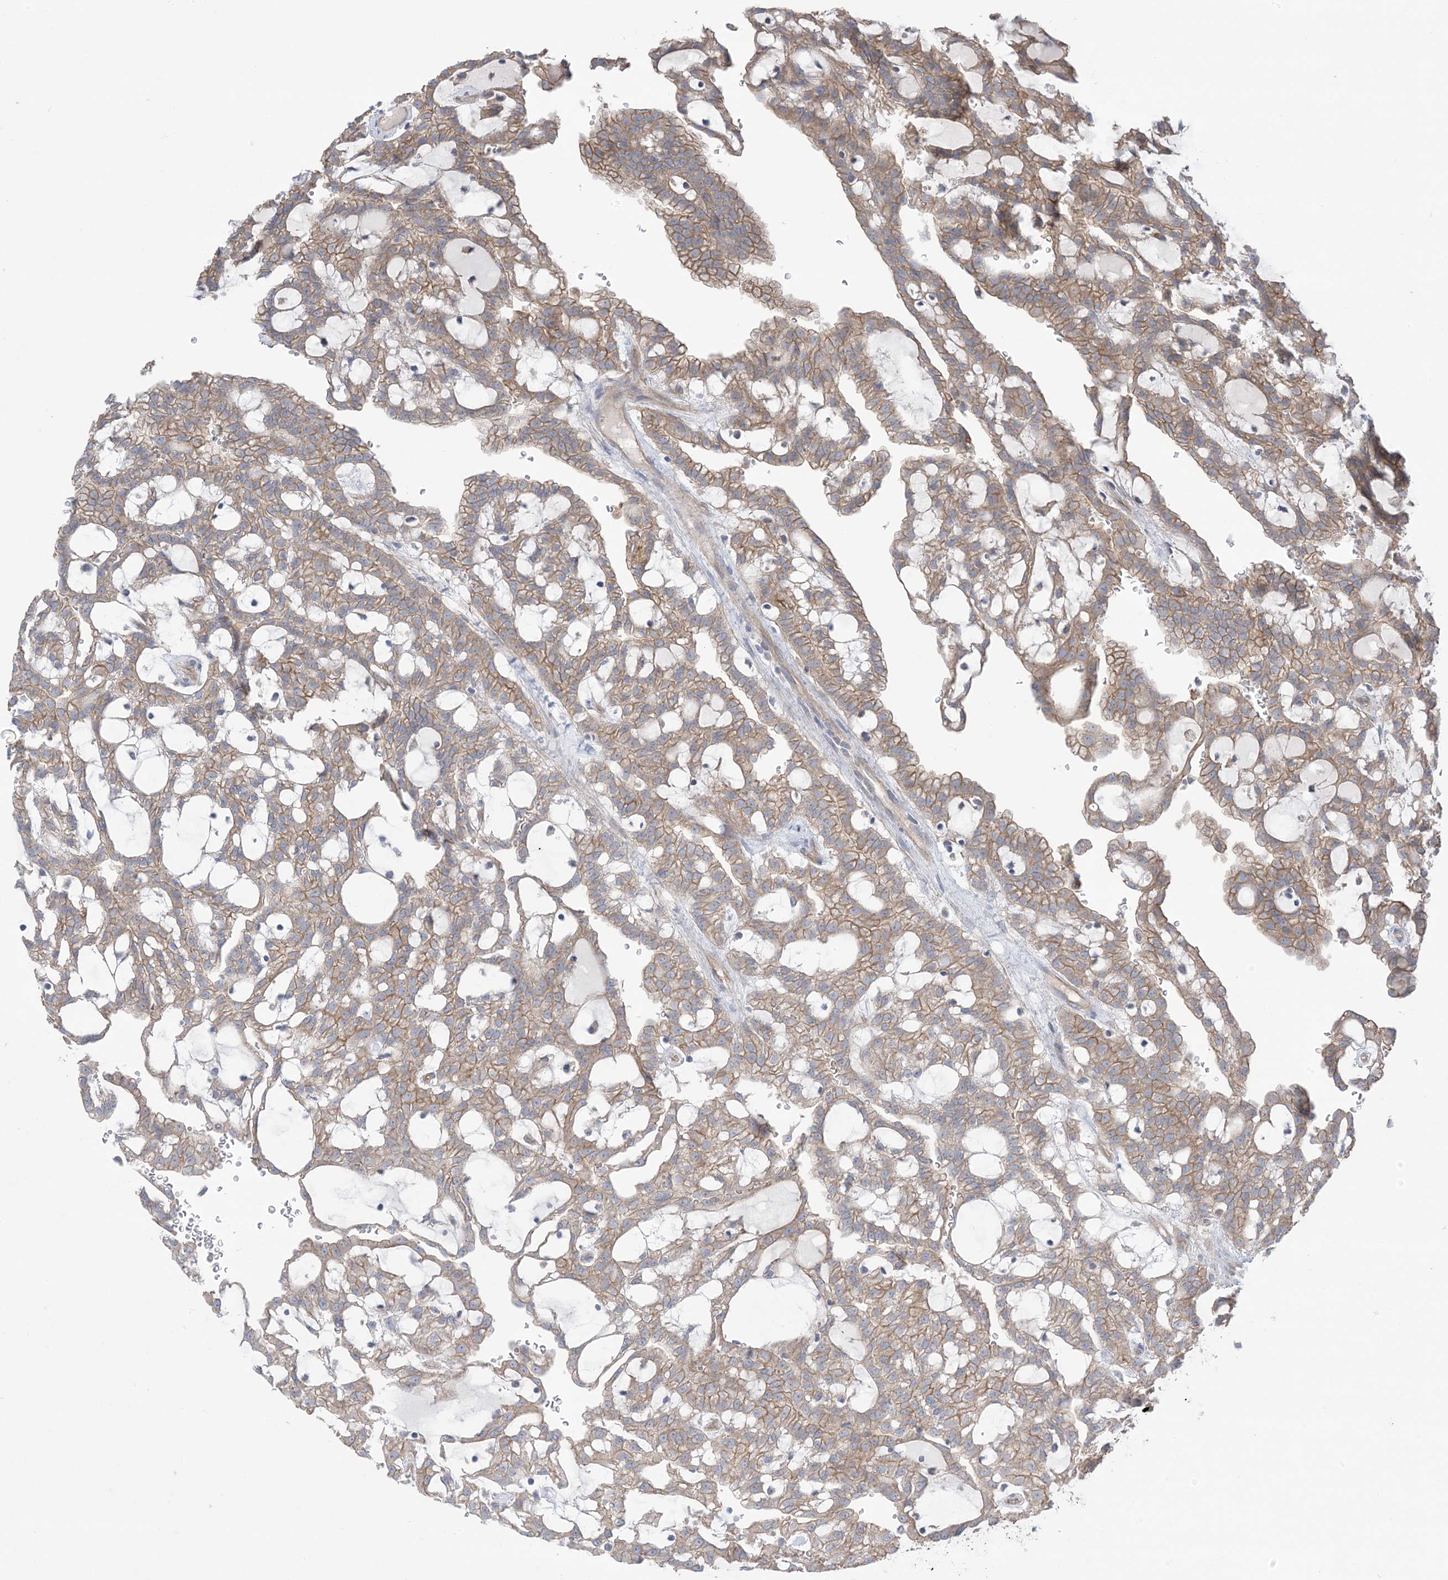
{"staining": {"intensity": "moderate", "quantity": ">75%", "location": "cytoplasmic/membranous"}, "tissue": "renal cancer", "cell_type": "Tumor cells", "image_type": "cancer", "snomed": [{"axis": "morphology", "description": "Adenocarcinoma, NOS"}, {"axis": "topography", "description": "Kidney"}], "caption": "Protein staining of renal adenocarcinoma tissue demonstrates moderate cytoplasmic/membranous expression in about >75% of tumor cells. The staining was performed using DAB to visualize the protein expression in brown, while the nuclei were stained in blue with hematoxylin (Magnification: 20x).", "gene": "CCNY", "patient": {"sex": "male", "age": 63}}